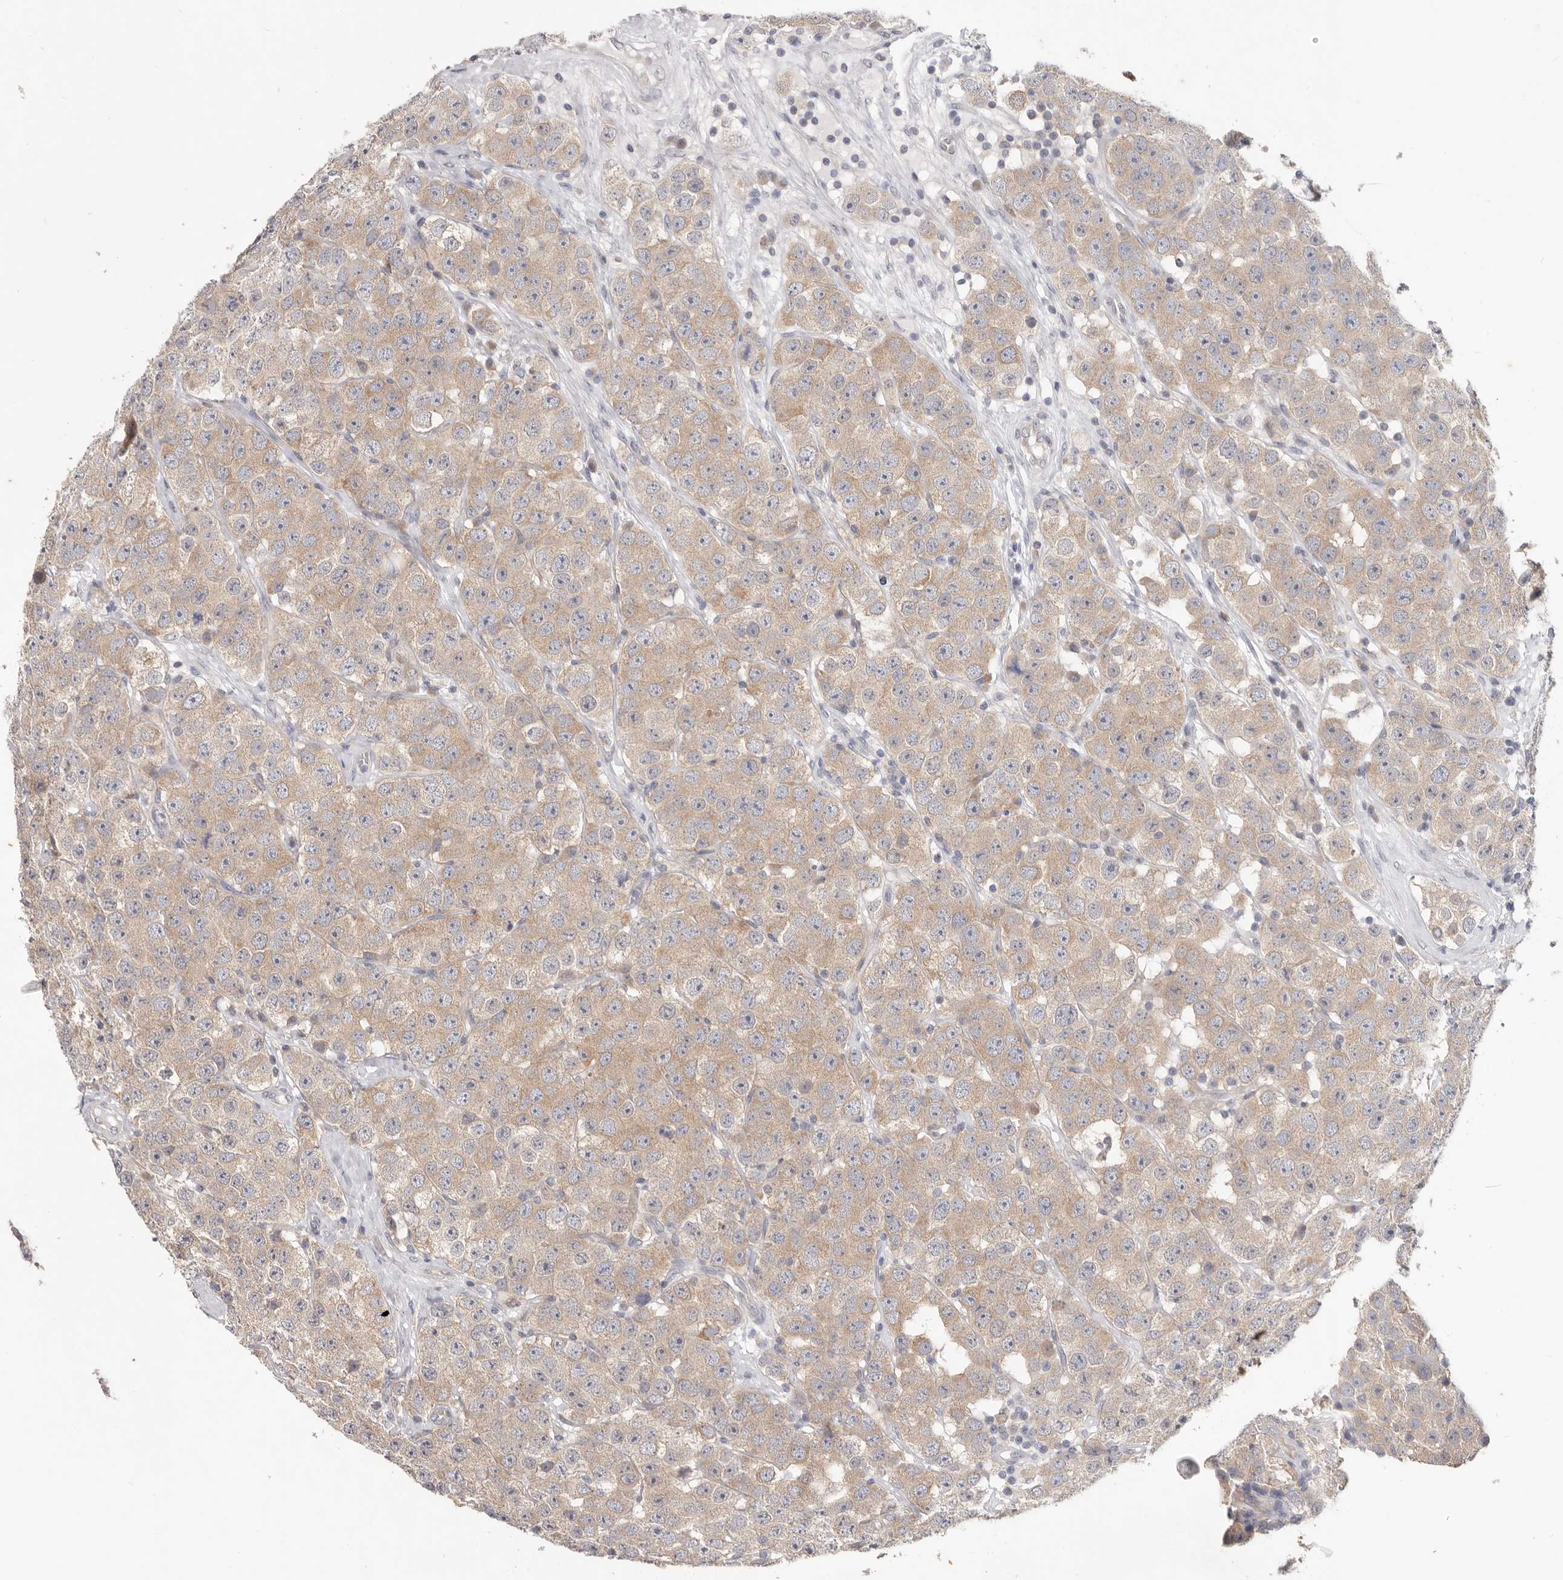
{"staining": {"intensity": "weak", "quantity": ">75%", "location": "cytoplasmic/membranous"}, "tissue": "testis cancer", "cell_type": "Tumor cells", "image_type": "cancer", "snomed": [{"axis": "morphology", "description": "Seminoma, NOS"}, {"axis": "topography", "description": "Testis"}], "caption": "Protein staining of testis cancer tissue reveals weak cytoplasmic/membranous expression in approximately >75% of tumor cells.", "gene": "WDR77", "patient": {"sex": "male", "age": 28}}